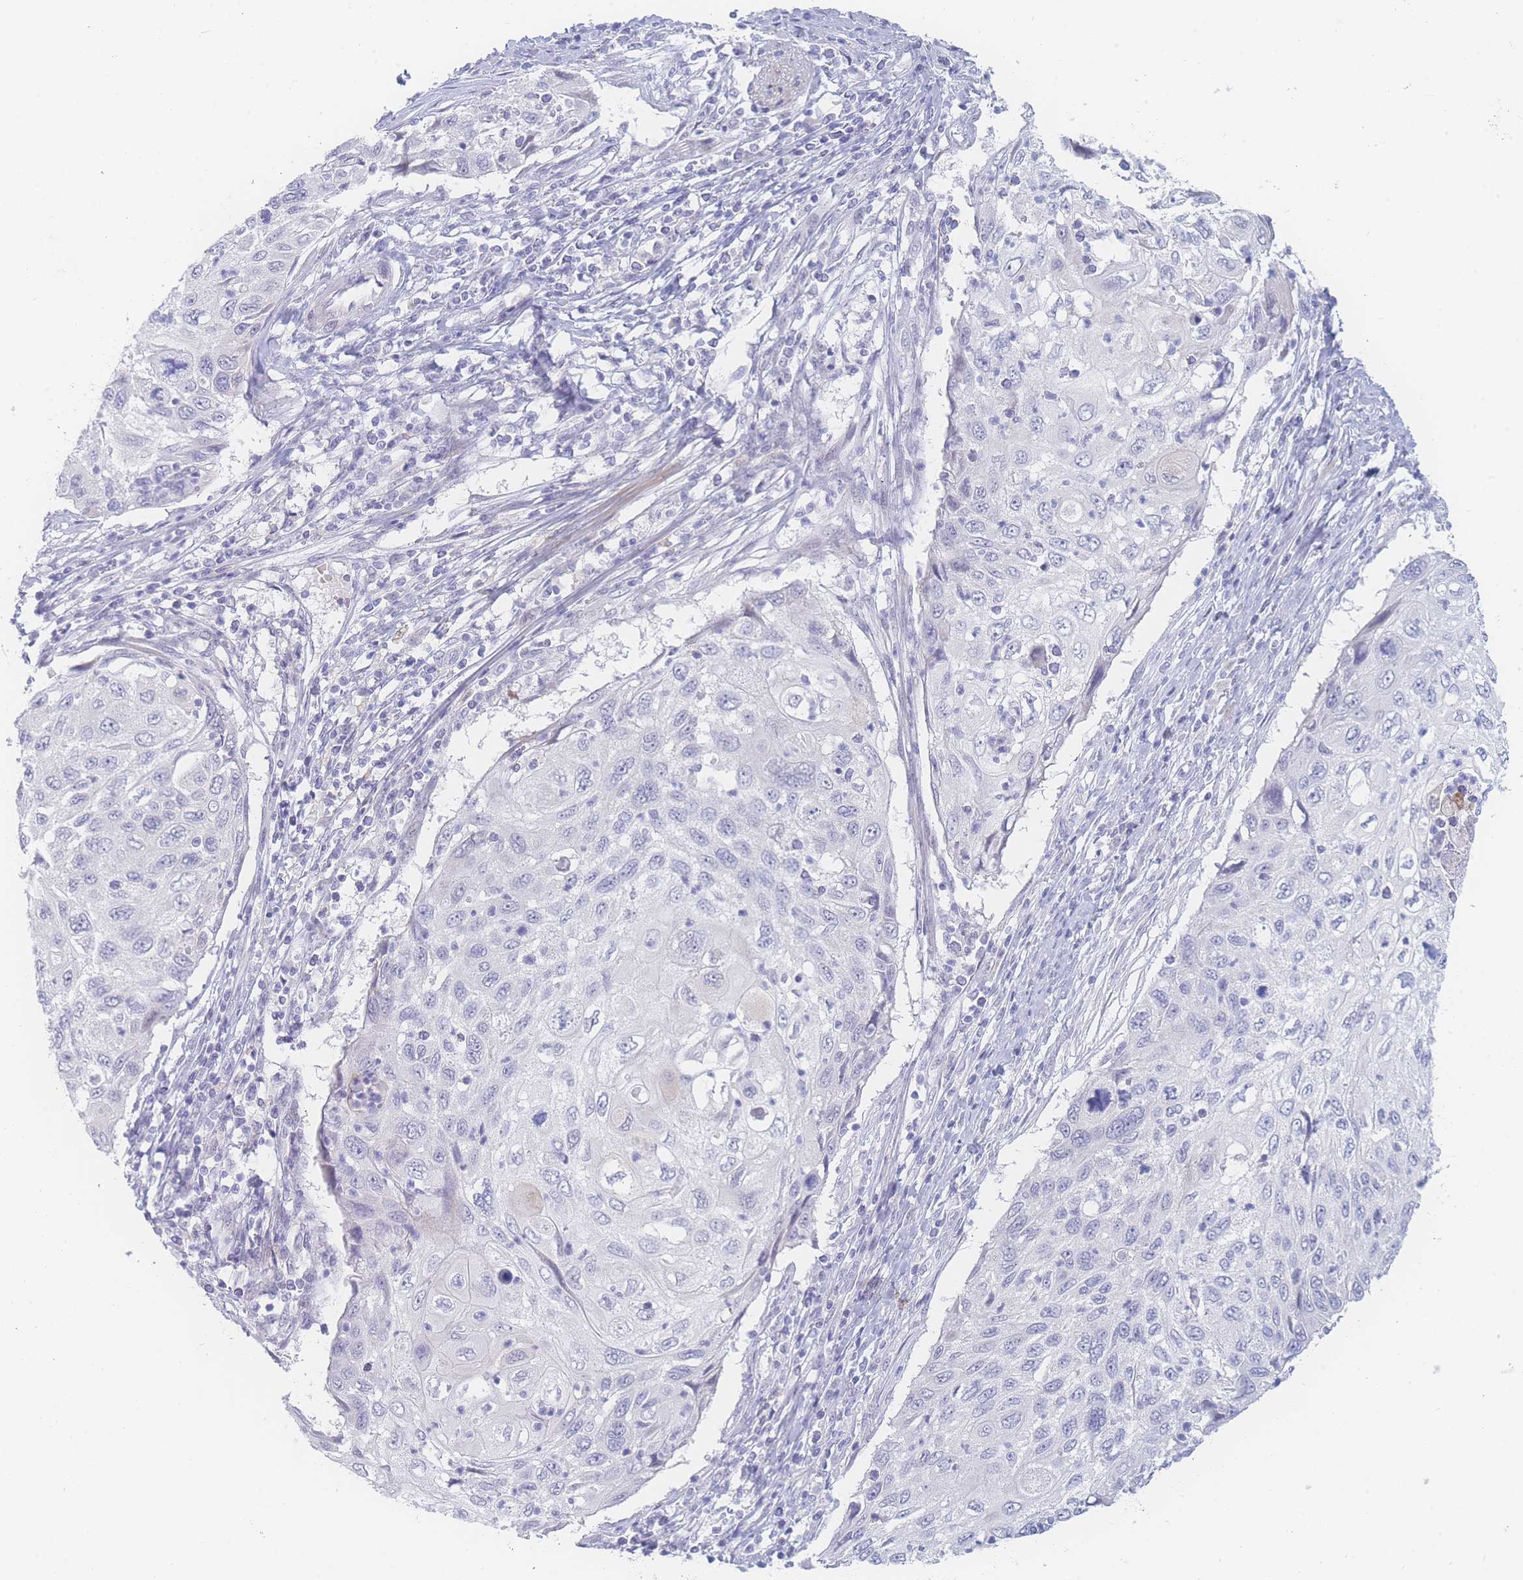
{"staining": {"intensity": "negative", "quantity": "none", "location": "none"}, "tissue": "cervical cancer", "cell_type": "Tumor cells", "image_type": "cancer", "snomed": [{"axis": "morphology", "description": "Squamous cell carcinoma, NOS"}, {"axis": "topography", "description": "Cervix"}], "caption": "An immunohistochemistry (IHC) image of cervical squamous cell carcinoma is shown. There is no staining in tumor cells of cervical squamous cell carcinoma.", "gene": "PRSS22", "patient": {"sex": "female", "age": 70}}